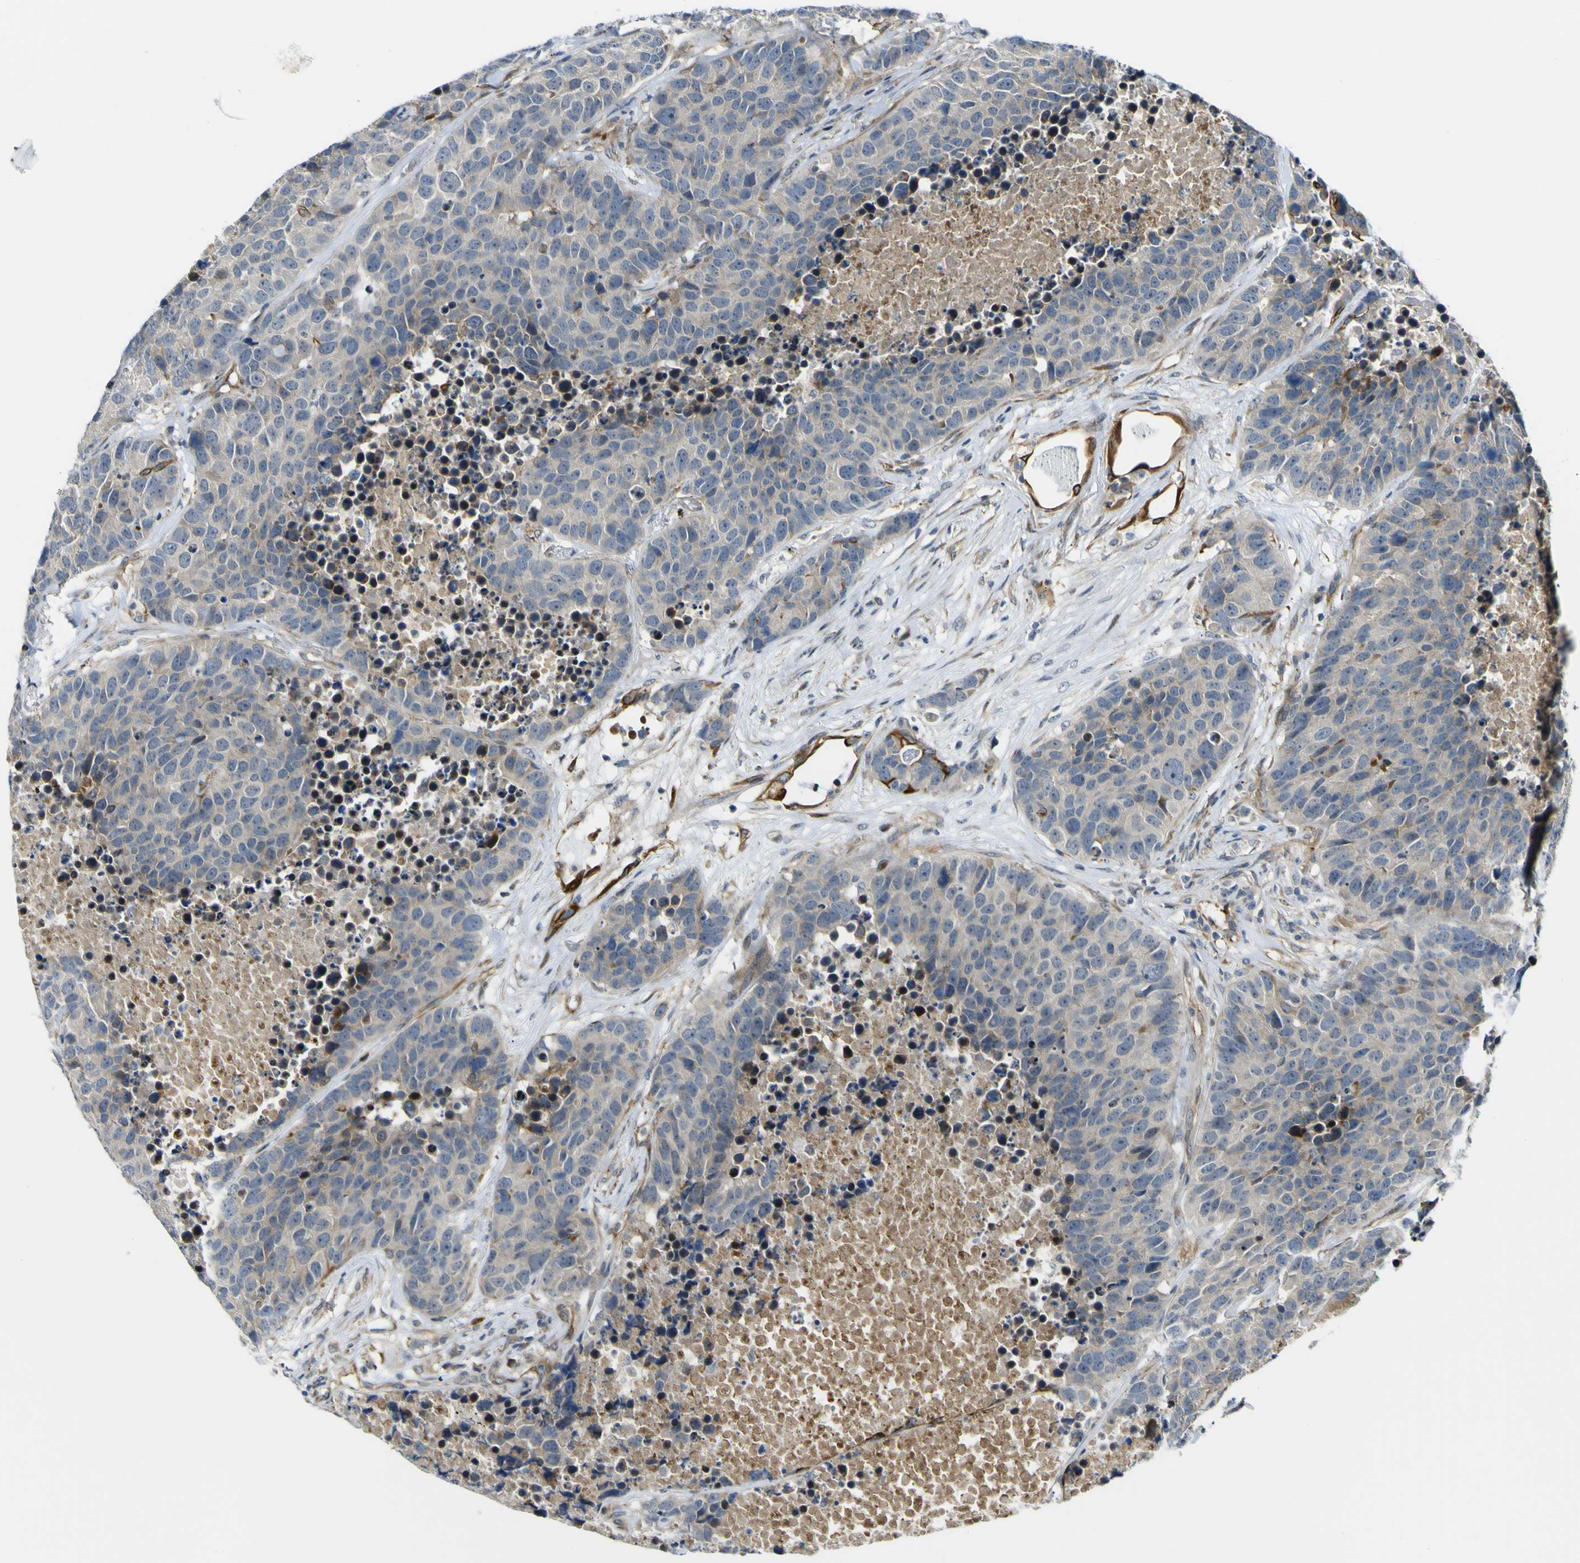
{"staining": {"intensity": "moderate", "quantity": "<25%", "location": "cytoplasmic/membranous"}, "tissue": "carcinoid", "cell_type": "Tumor cells", "image_type": "cancer", "snomed": [{"axis": "morphology", "description": "Carcinoid, malignant, NOS"}, {"axis": "topography", "description": "Lung"}], "caption": "Immunohistochemical staining of human carcinoid exhibits low levels of moderate cytoplasmic/membranous protein positivity in approximately <25% of tumor cells.", "gene": "KDM7A", "patient": {"sex": "male", "age": 60}}